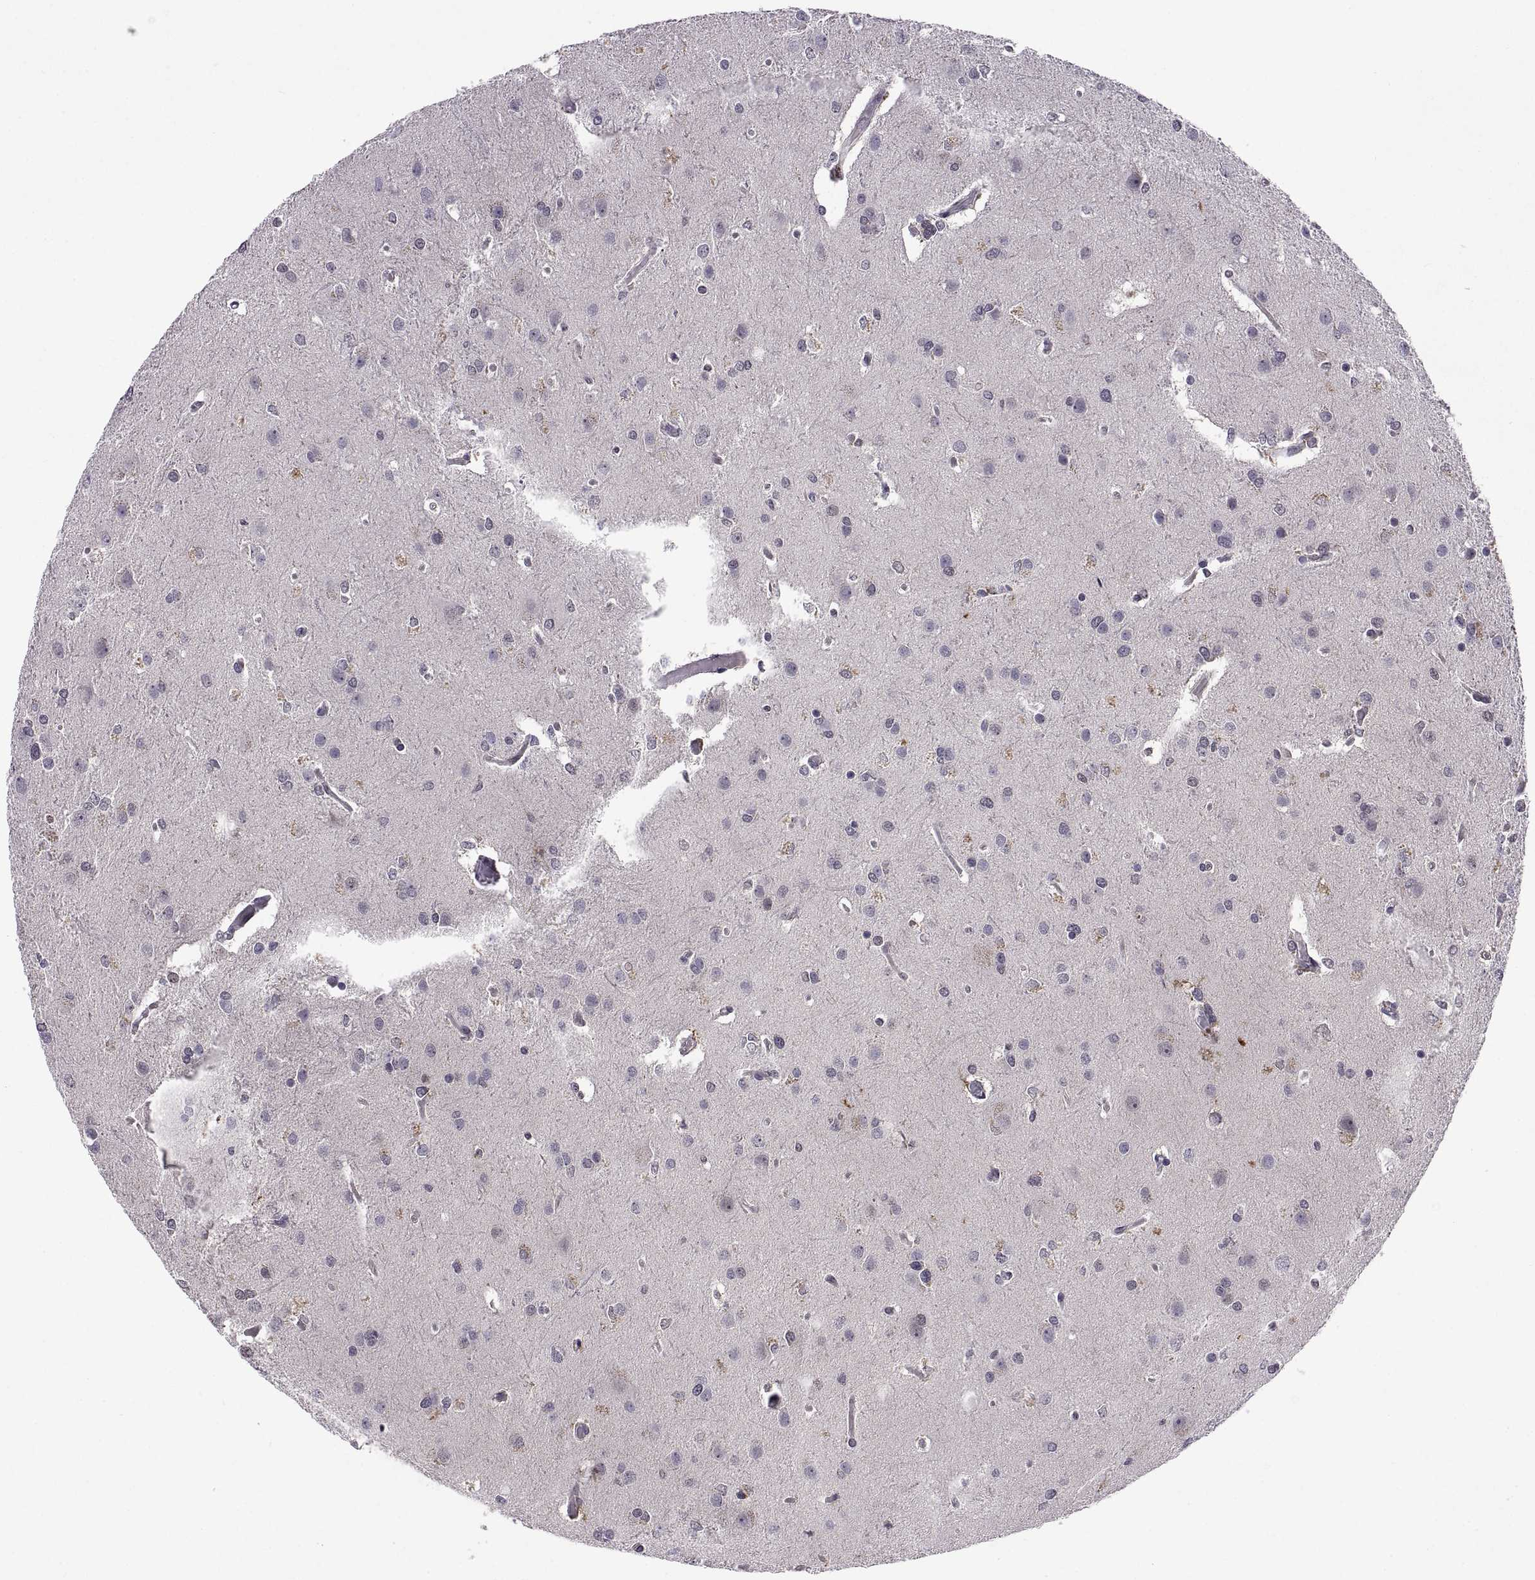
{"staining": {"intensity": "negative", "quantity": "none", "location": "none"}, "tissue": "glioma", "cell_type": "Tumor cells", "image_type": "cancer", "snomed": [{"axis": "morphology", "description": "Glioma, malignant, High grade"}, {"axis": "topography", "description": "Brain"}], "caption": "Immunohistochemical staining of high-grade glioma (malignant) reveals no significant staining in tumor cells.", "gene": "CHFR", "patient": {"sex": "male", "age": 68}}